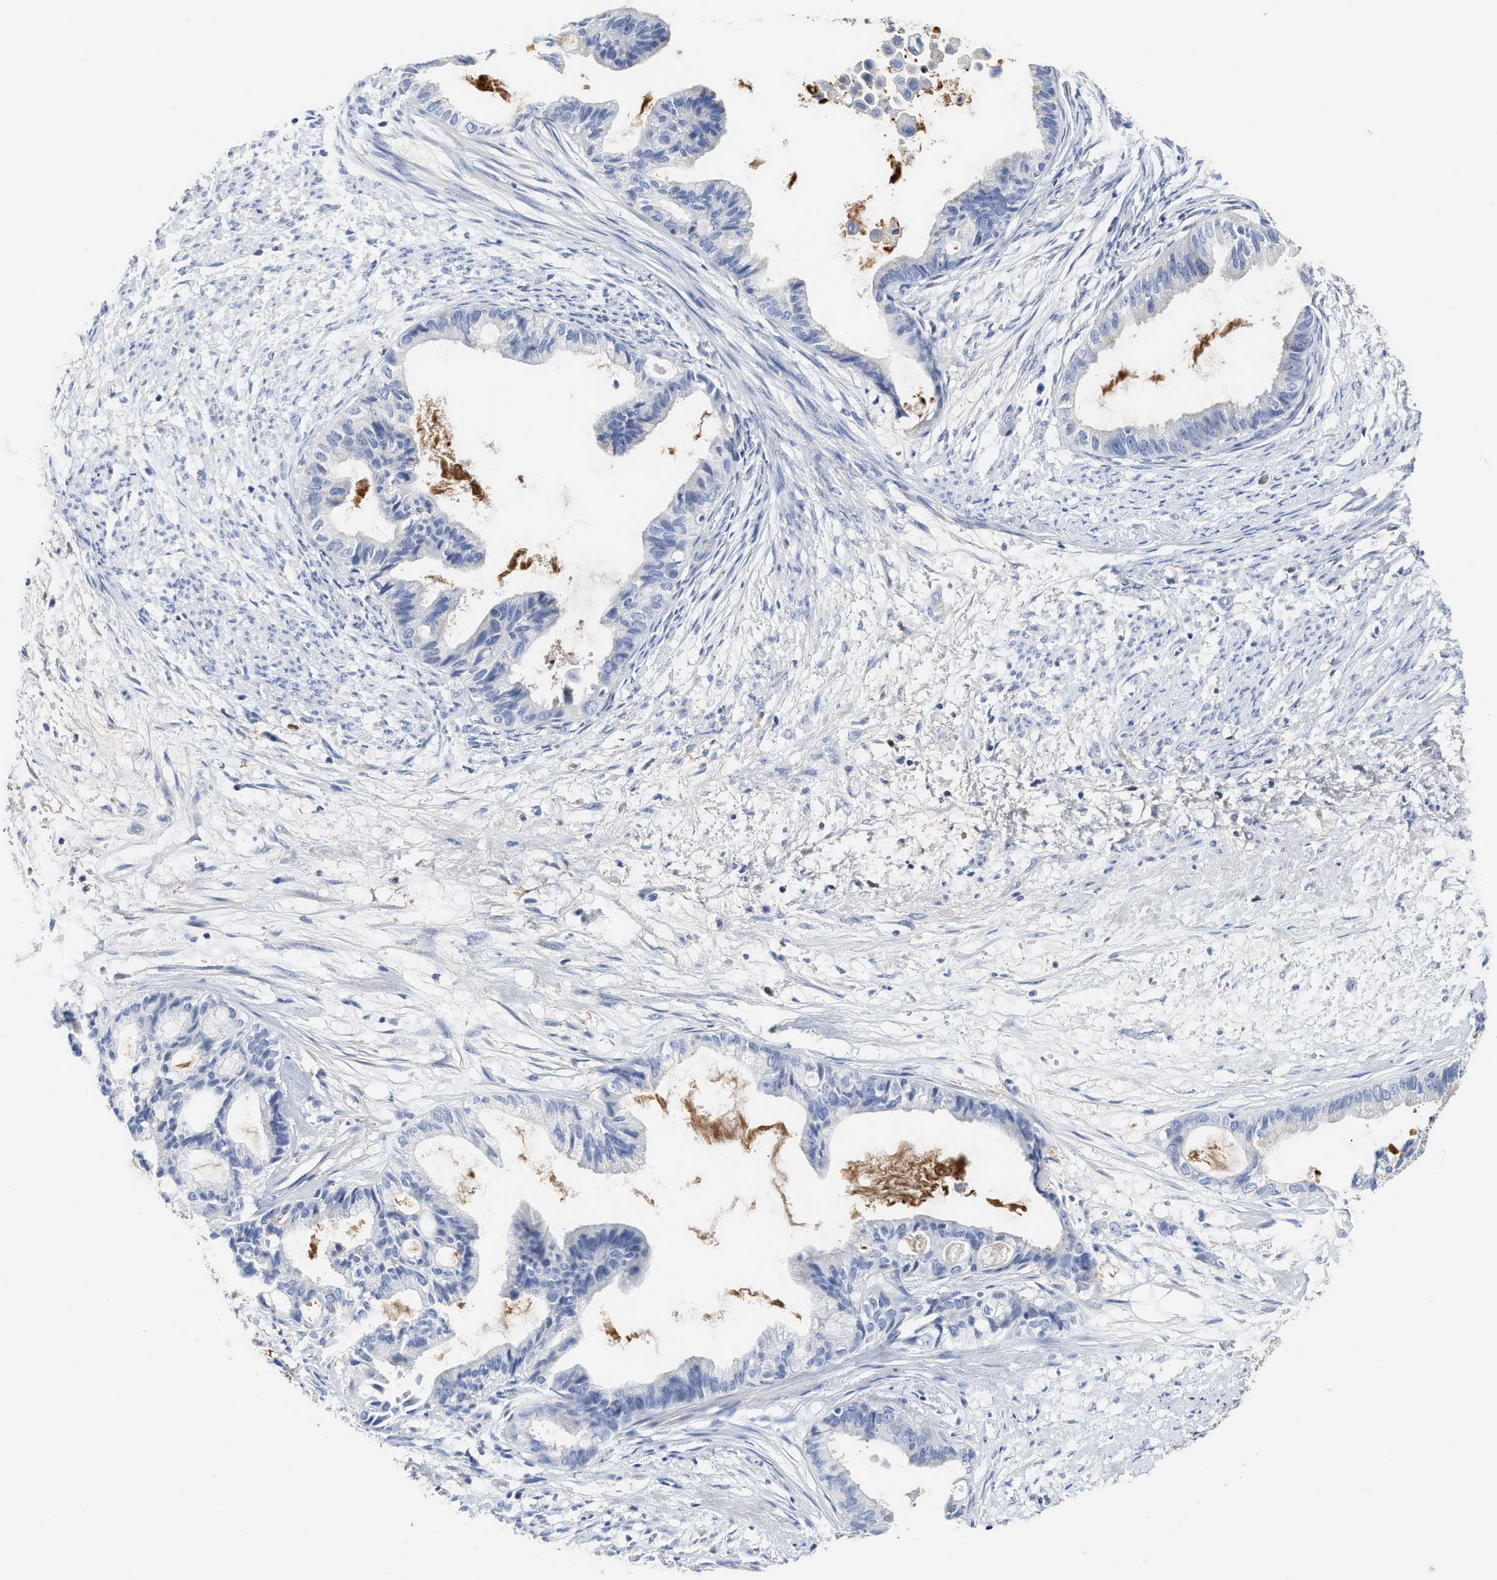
{"staining": {"intensity": "negative", "quantity": "none", "location": "none"}, "tissue": "cervical cancer", "cell_type": "Tumor cells", "image_type": "cancer", "snomed": [{"axis": "morphology", "description": "Normal tissue, NOS"}, {"axis": "morphology", "description": "Adenocarcinoma, NOS"}, {"axis": "topography", "description": "Cervix"}, {"axis": "topography", "description": "Endometrium"}], "caption": "IHC histopathology image of neoplastic tissue: cervical adenocarcinoma stained with DAB (3,3'-diaminobenzidine) demonstrates no significant protein expression in tumor cells. (DAB IHC, high magnification).", "gene": "C2", "patient": {"sex": "female", "age": 86}}